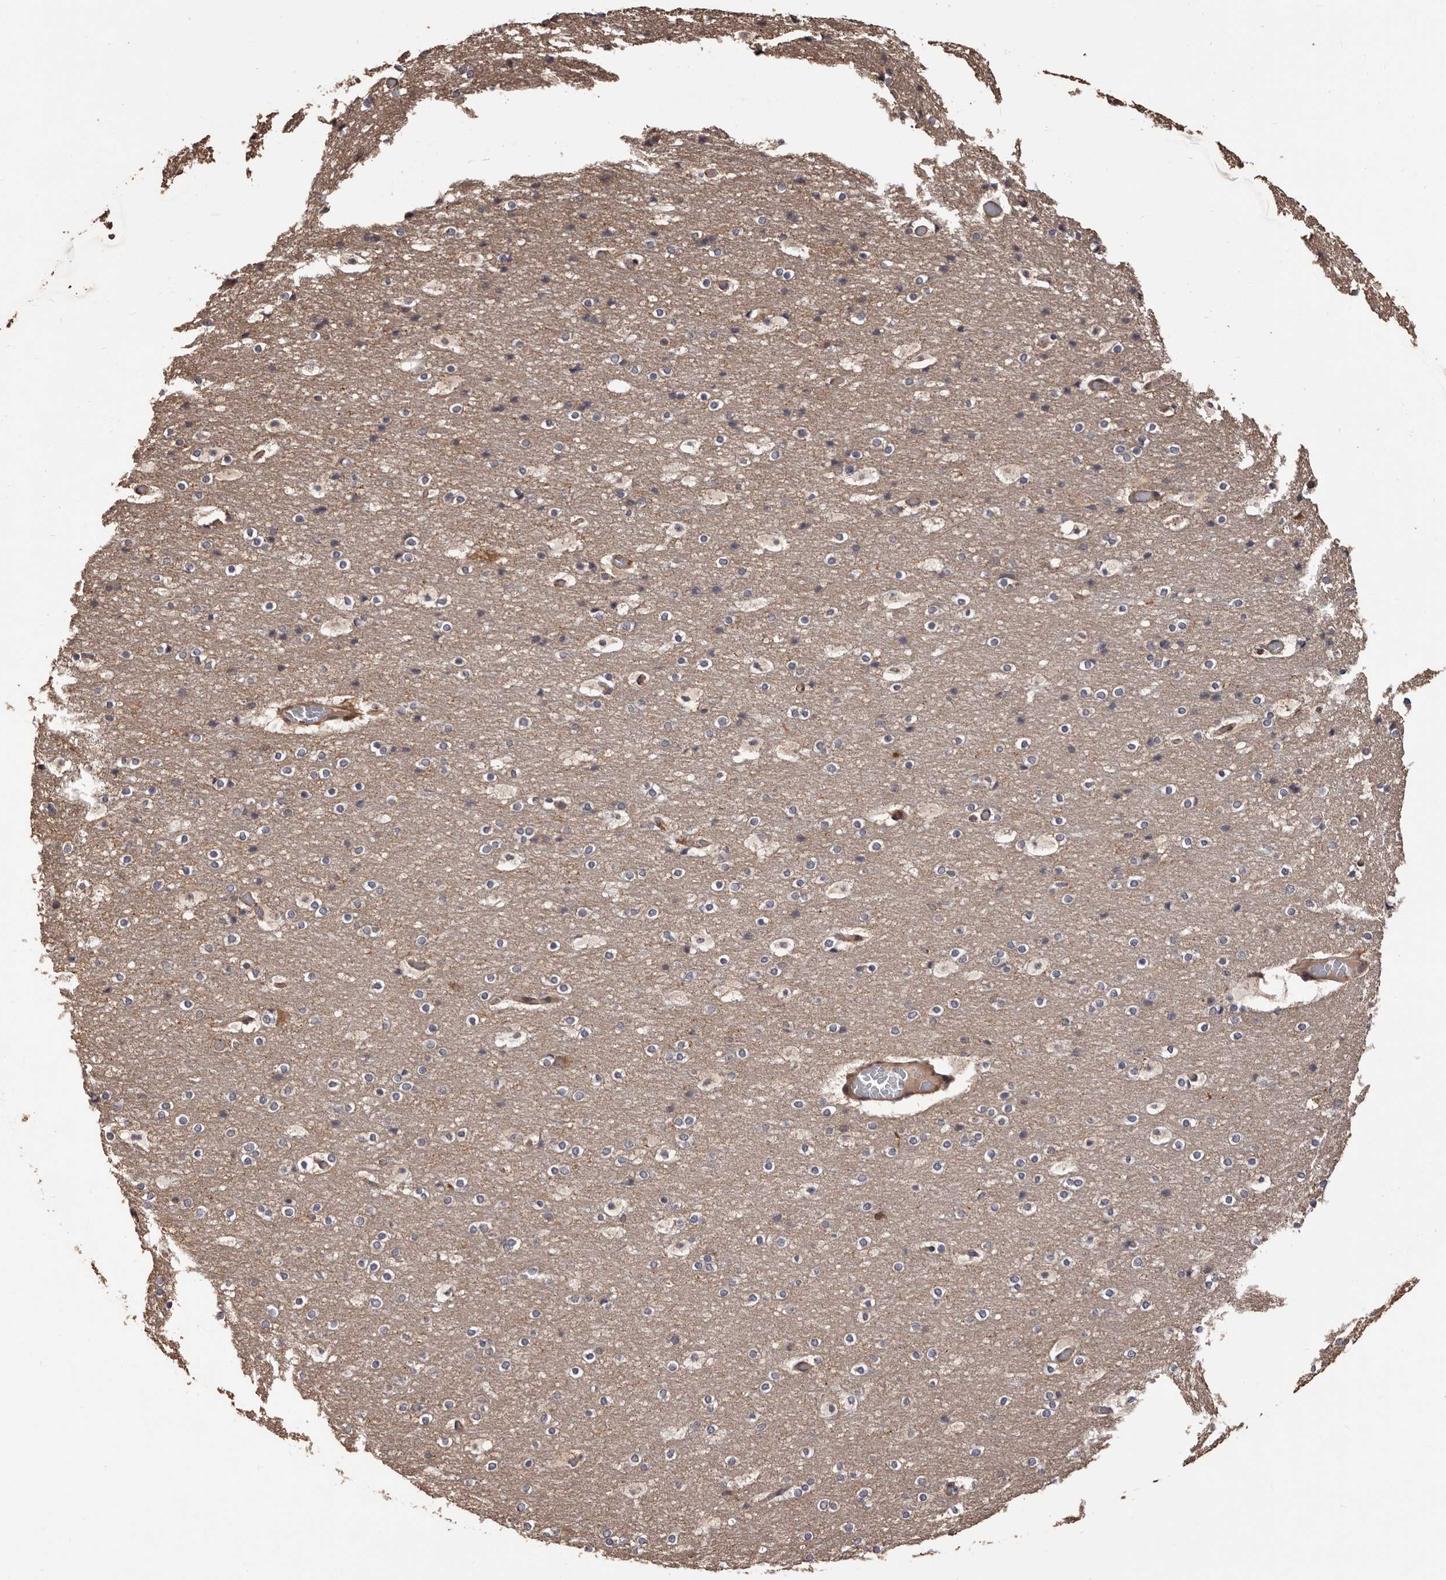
{"staining": {"intensity": "moderate", "quantity": "25%-75%", "location": "cytoplasmic/membranous"}, "tissue": "cerebral cortex", "cell_type": "Endothelial cells", "image_type": "normal", "snomed": [{"axis": "morphology", "description": "Normal tissue, NOS"}, {"axis": "topography", "description": "Cerebral cortex"}], "caption": "Cerebral cortex stained with DAB IHC shows medium levels of moderate cytoplasmic/membranous staining in about 25%-75% of endothelial cells.", "gene": "ZCCHC7", "patient": {"sex": "male", "age": 57}}